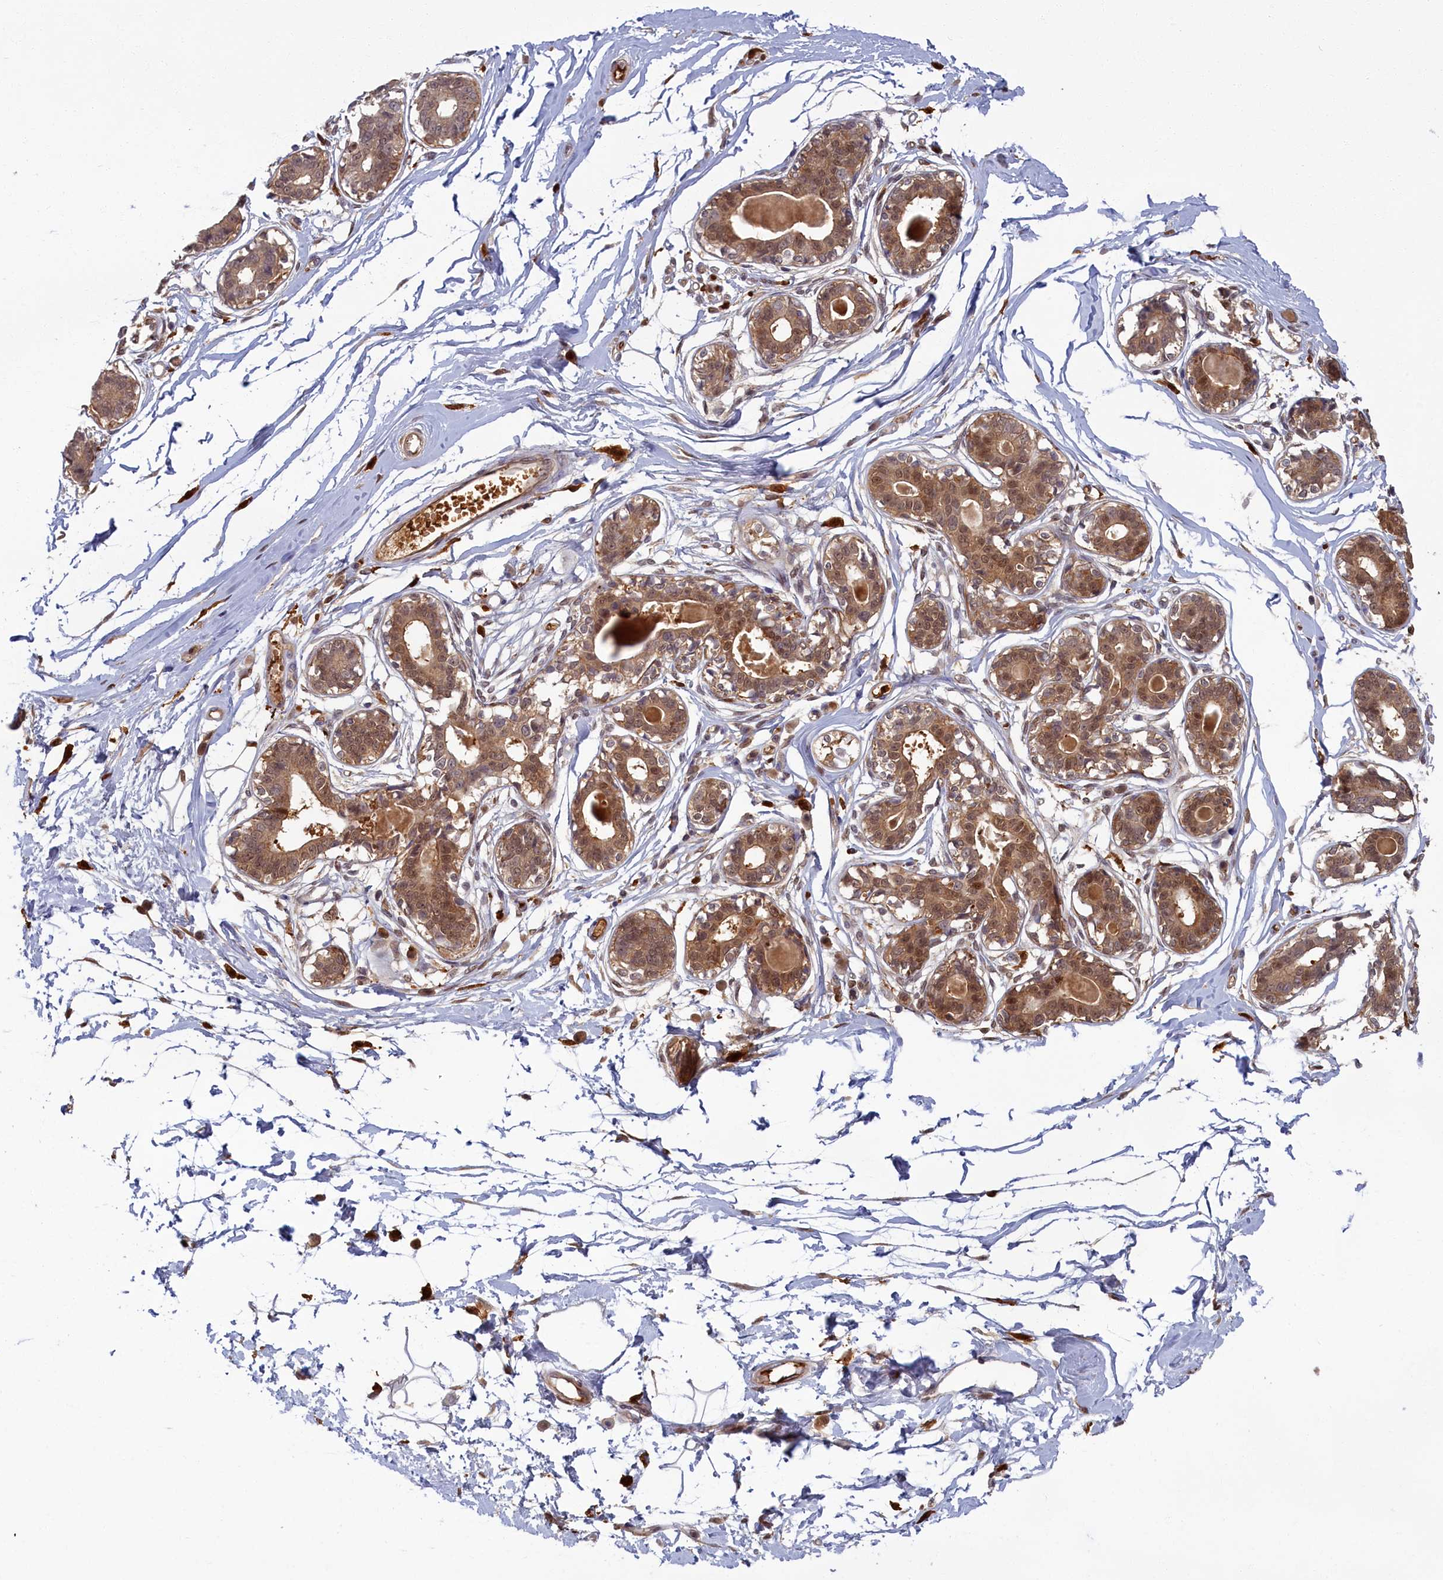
{"staining": {"intensity": "moderate", "quantity": ">75%", "location": "cytoplasmic/membranous"}, "tissue": "breast", "cell_type": "Adipocytes", "image_type": "normal", "snomed": [{"axis": "morphology", "description": "Normal tissue, NOS"}, {"axis": "topography", "description": "Breast"}], "caption": "IHC (DAB (3,3'-diaminobenzidine)) staining of benign human breast reveals moderate cytoplasmic/membranous protein expression in approximately >75% of adipocytes. The staining was performed using DAB to visualize the protein expression in brown, while the nuclei were stained in blue with hematoxylin (Magnification: 20x).", "gene": "BLVRB", "patient": {"sex": "female", "age": 45}}